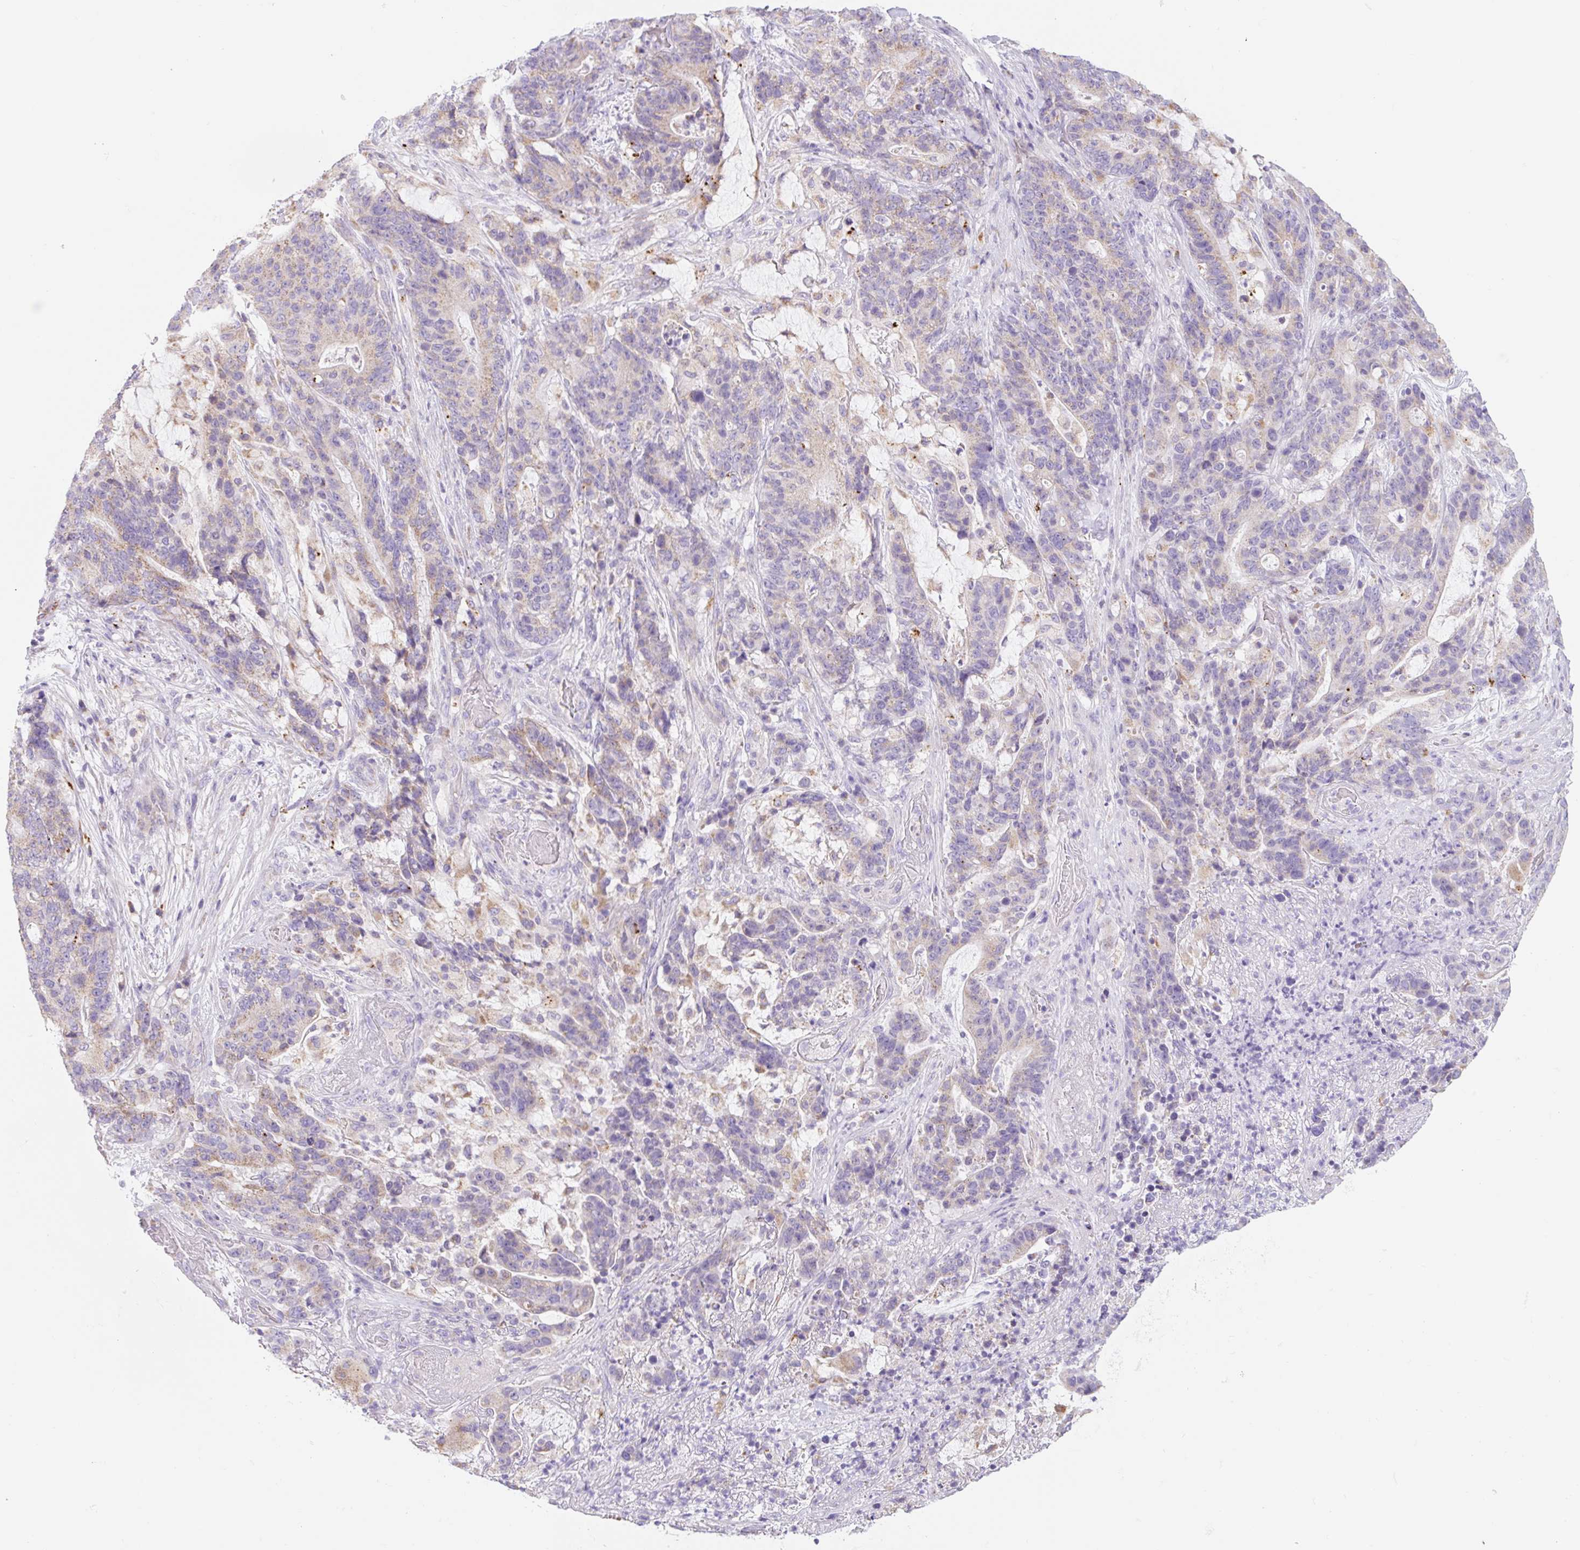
{"staining": {"intensity": "weak", "quantity": "<25%", "location": "cytoplasmic/membranous"}, "tissue": "stomach cancer", "cell_type": "Tumor cells", "image_type": "cancer", "snomed": [{"axis": "morphology", "description": "Normal tissue, NOS"}, {"axis": "morphology", "description": "Adenocarcinoma, NOS"}, {"axis": "topography", "description": "Stomach"}], "caption": "High magnification brightfield microscopy of adenocarcinoma (stomach) stained with DAB (3,3'-diaminobenzidine) (brown) and counterstained with hematoxylin (blue): tumor cells show no significant staining.", "gene": "CLEC3A", "patient": {"sex": "female", "age": 64}}